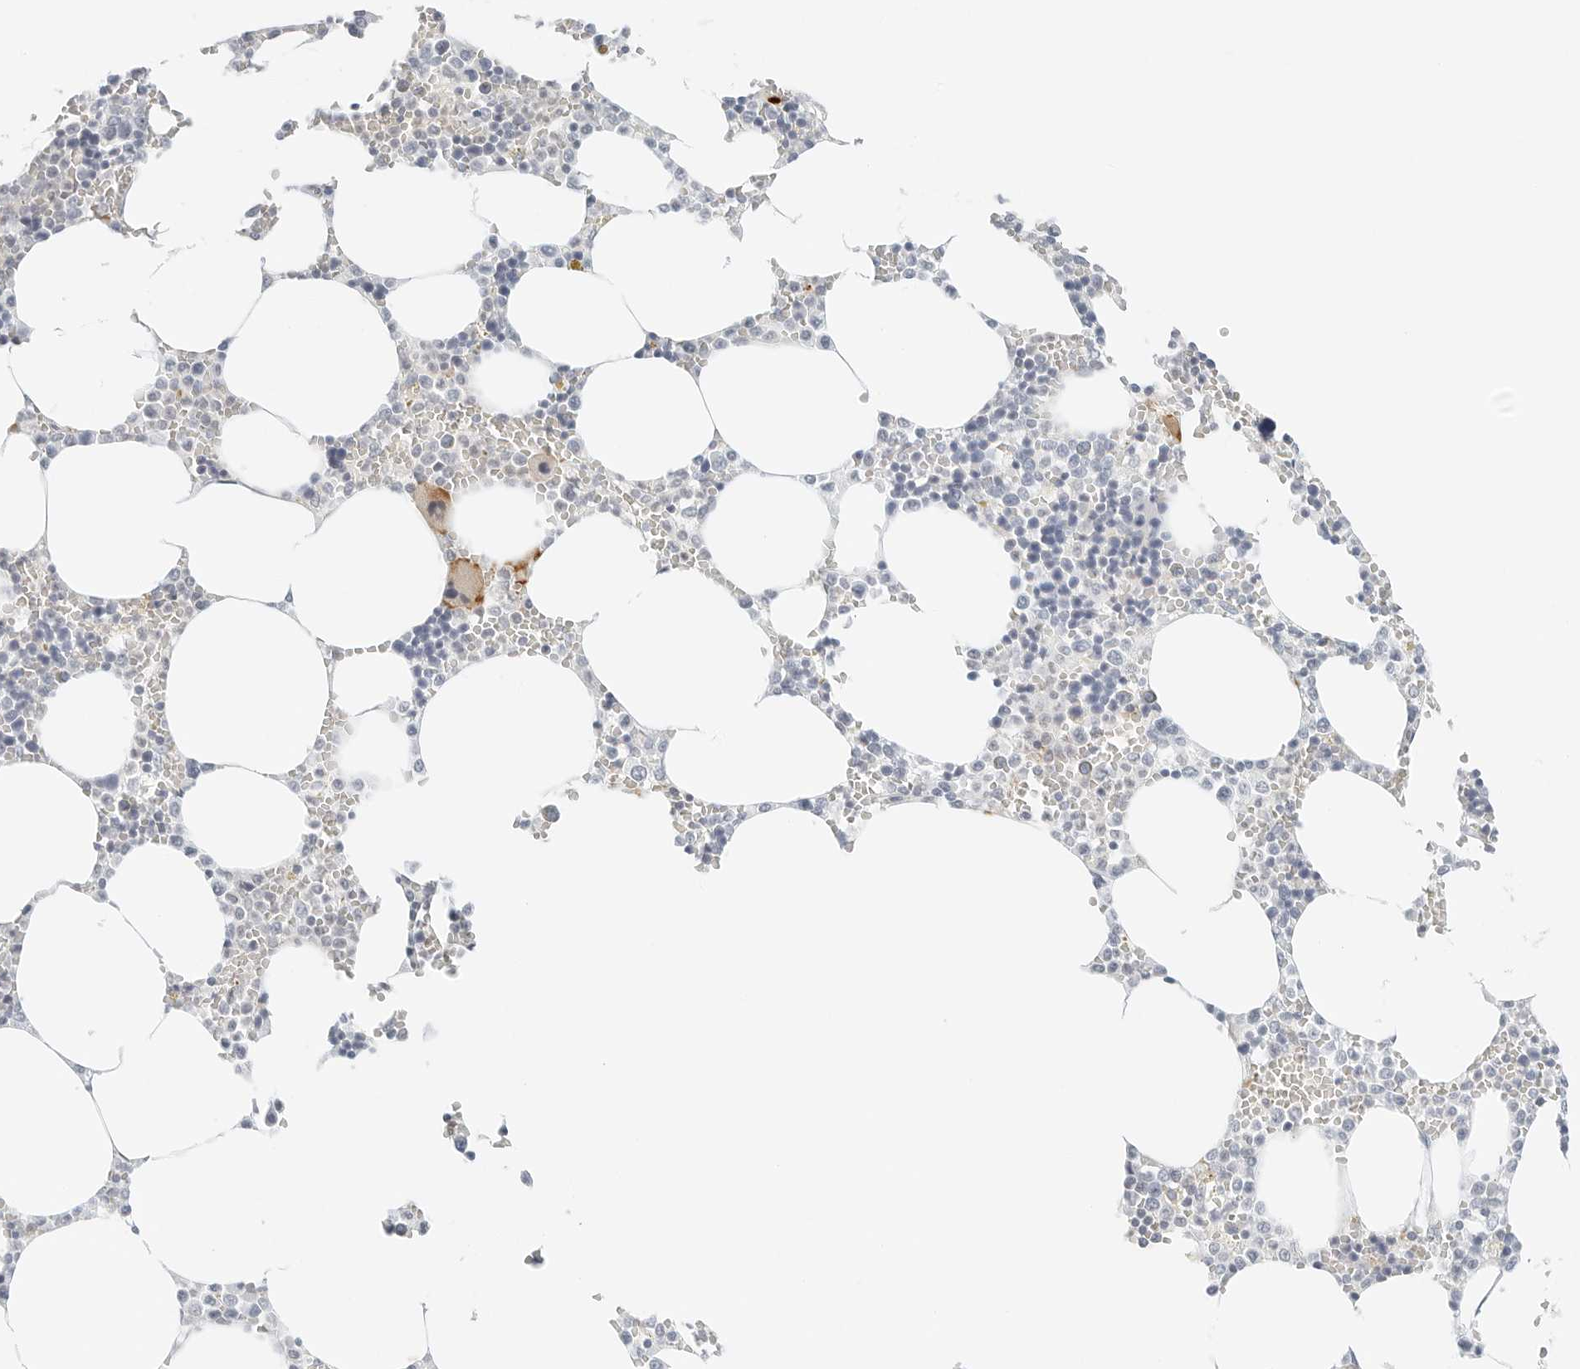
{"staining": {"intensity": "moderate", "quantity": "<25%", "location": "cytoplasmic/membranous"}, "tissue": "bone marrow", "cell_type": "Hematopoietic cells", "image_type": "normal", "snomed": [{"axis": "morphology", "description": "Normal tissue, NOS"}, {"axis": "topography", "description": "Bone marrow"}], "caption": "Hematopoietic cells display low levels of moderate cytoplasmic/membranous expression in approximately <25% of cells in benign bone marrow. (DAB (3,3'-diaminobenzidine) IHC with brightfield microscopy, high magnification).", "gene": "IQCC", "patient": {"sex": "male", "age": 70}}